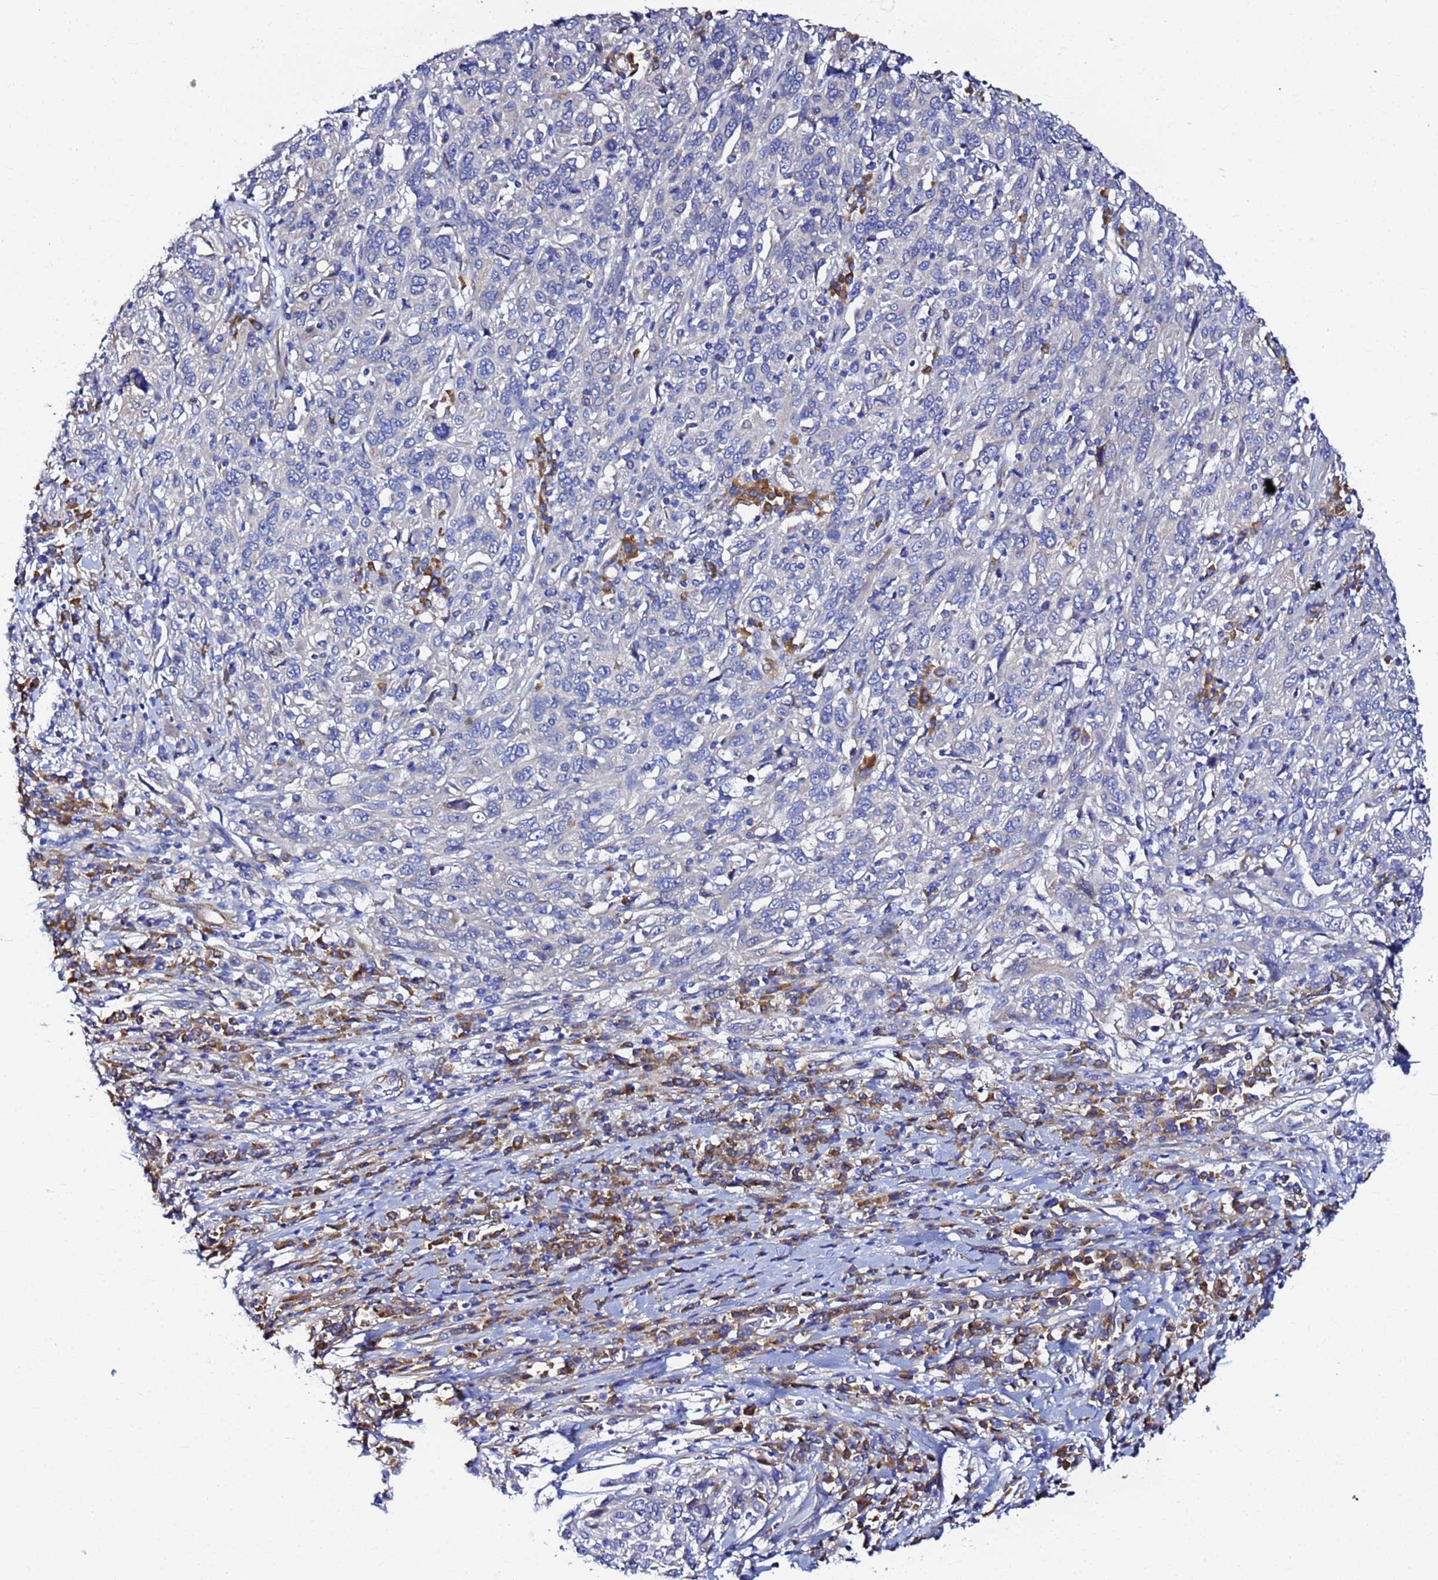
{"staining": {"intensity": "negative", "quantity": "none", "location": "none"}, "tissue": "cervical cancer", "cell_type": "Tumor cells", "image_type": "cancer", "snomed": [{"axis": "morphology", "description": "Squamous cell carcinoma, NOS"}, {"axis": "topography", "description": "Cervix"}], "caption": "A photomicrograph of human cervical squamous cell carcinoma is negative for staining in tumor cells. Brightfield microscopy of immunohistochemistry stained with DAB (brown) and hematoxylin (blue), captured at high magnification.", "gene": "JRKL", "patient": {"sex": "female", "age": 46}}